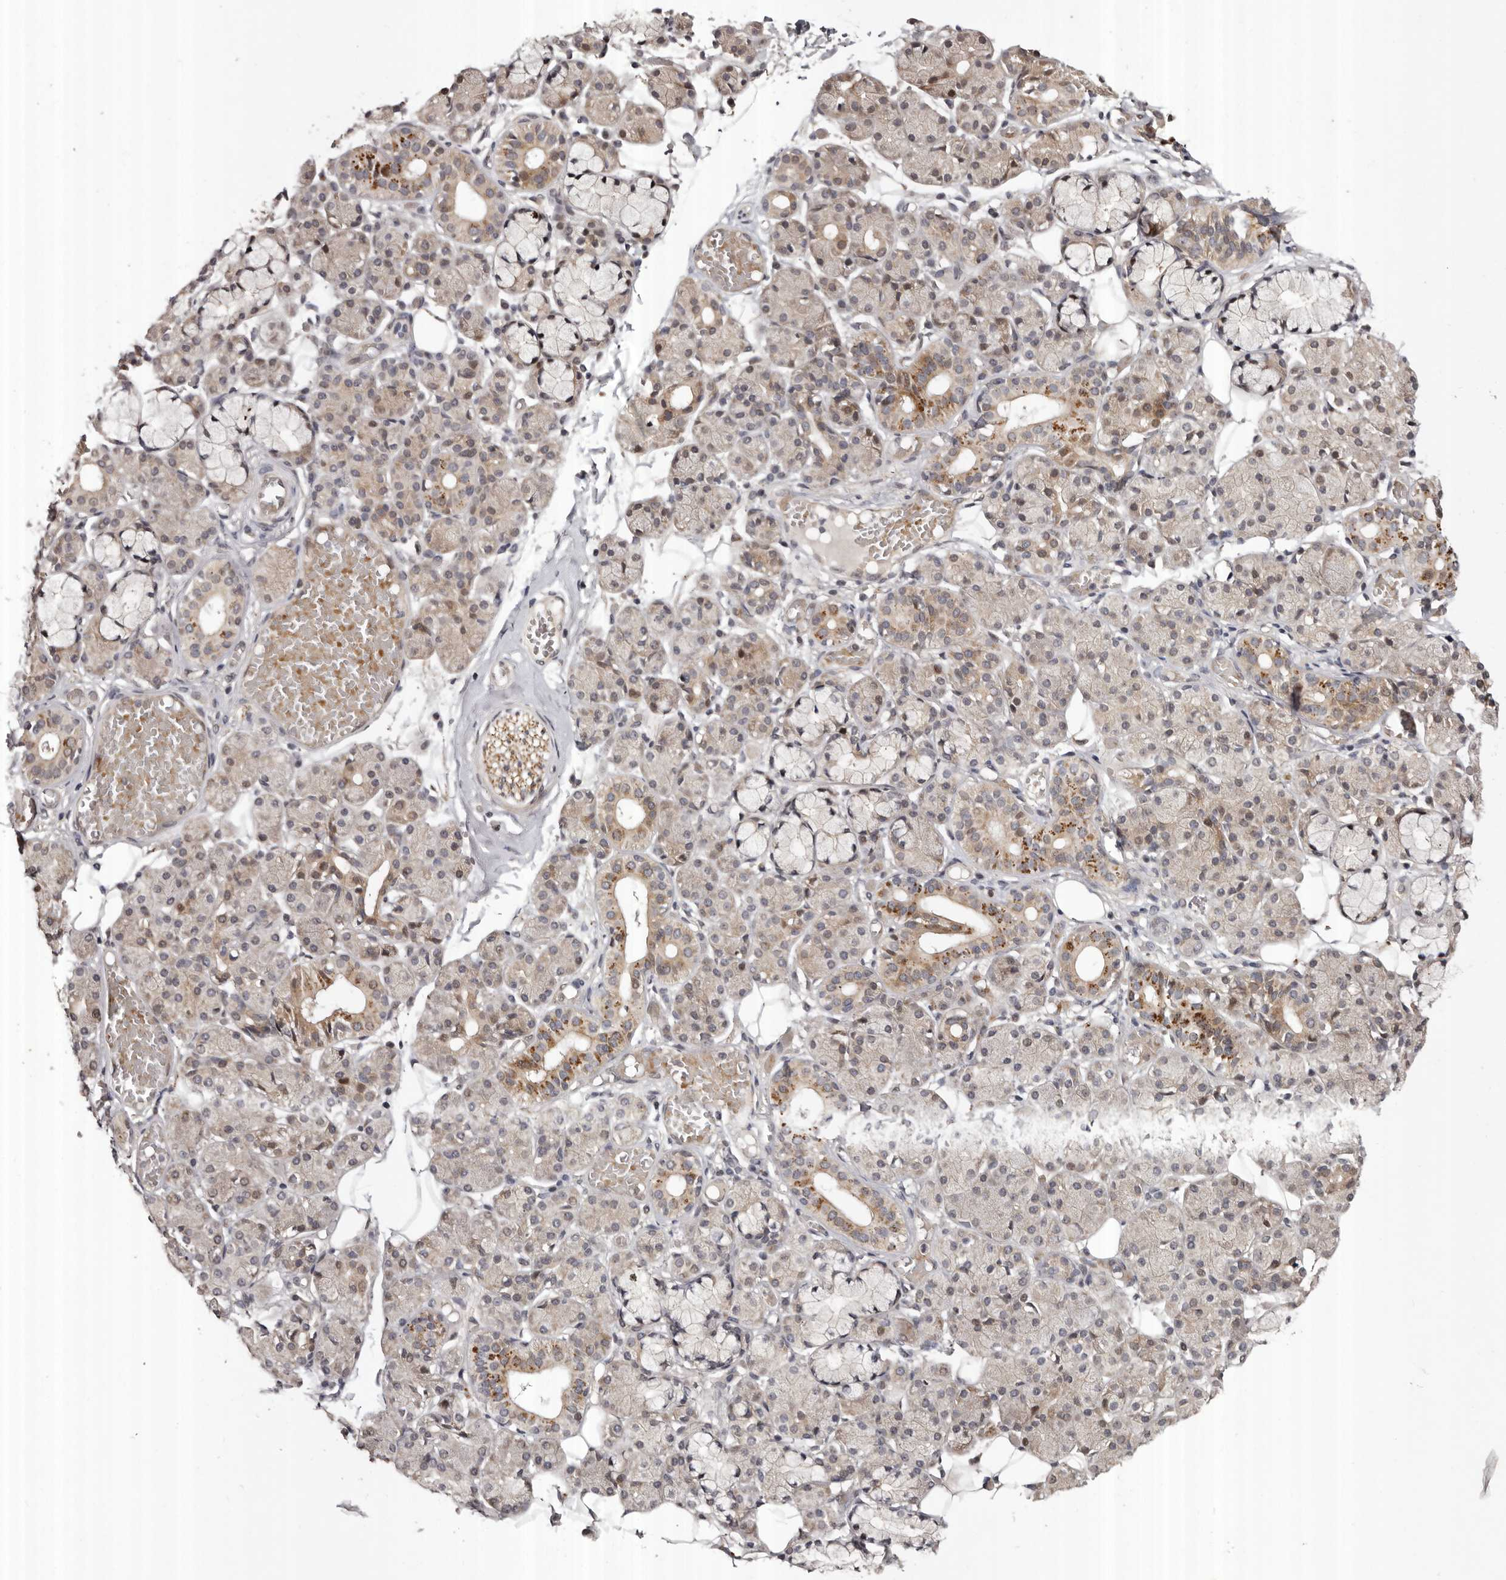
{"staining": {"intensity": "moderate", "quantity": "25%-75%", "location": "cytoplasmic/membranous,nuclear"}, "tissue": "salivary gland", "cell_type": "Glandular cells", "image_type": "normal", "snomed": [{"axis": "morphology", "description": "Normal tissue, NOS"}, {"axis": "topography", "description": "Salivary gland"}], "caption": "Human salivary gland stained for a protein (brown) demonstrates moderate cytoplasmic/membranous,nuclear positive staining in about 25%-75% of glandular cells.", "gene": "ABL1", "patient": {"sex": "male", "age": 63}}